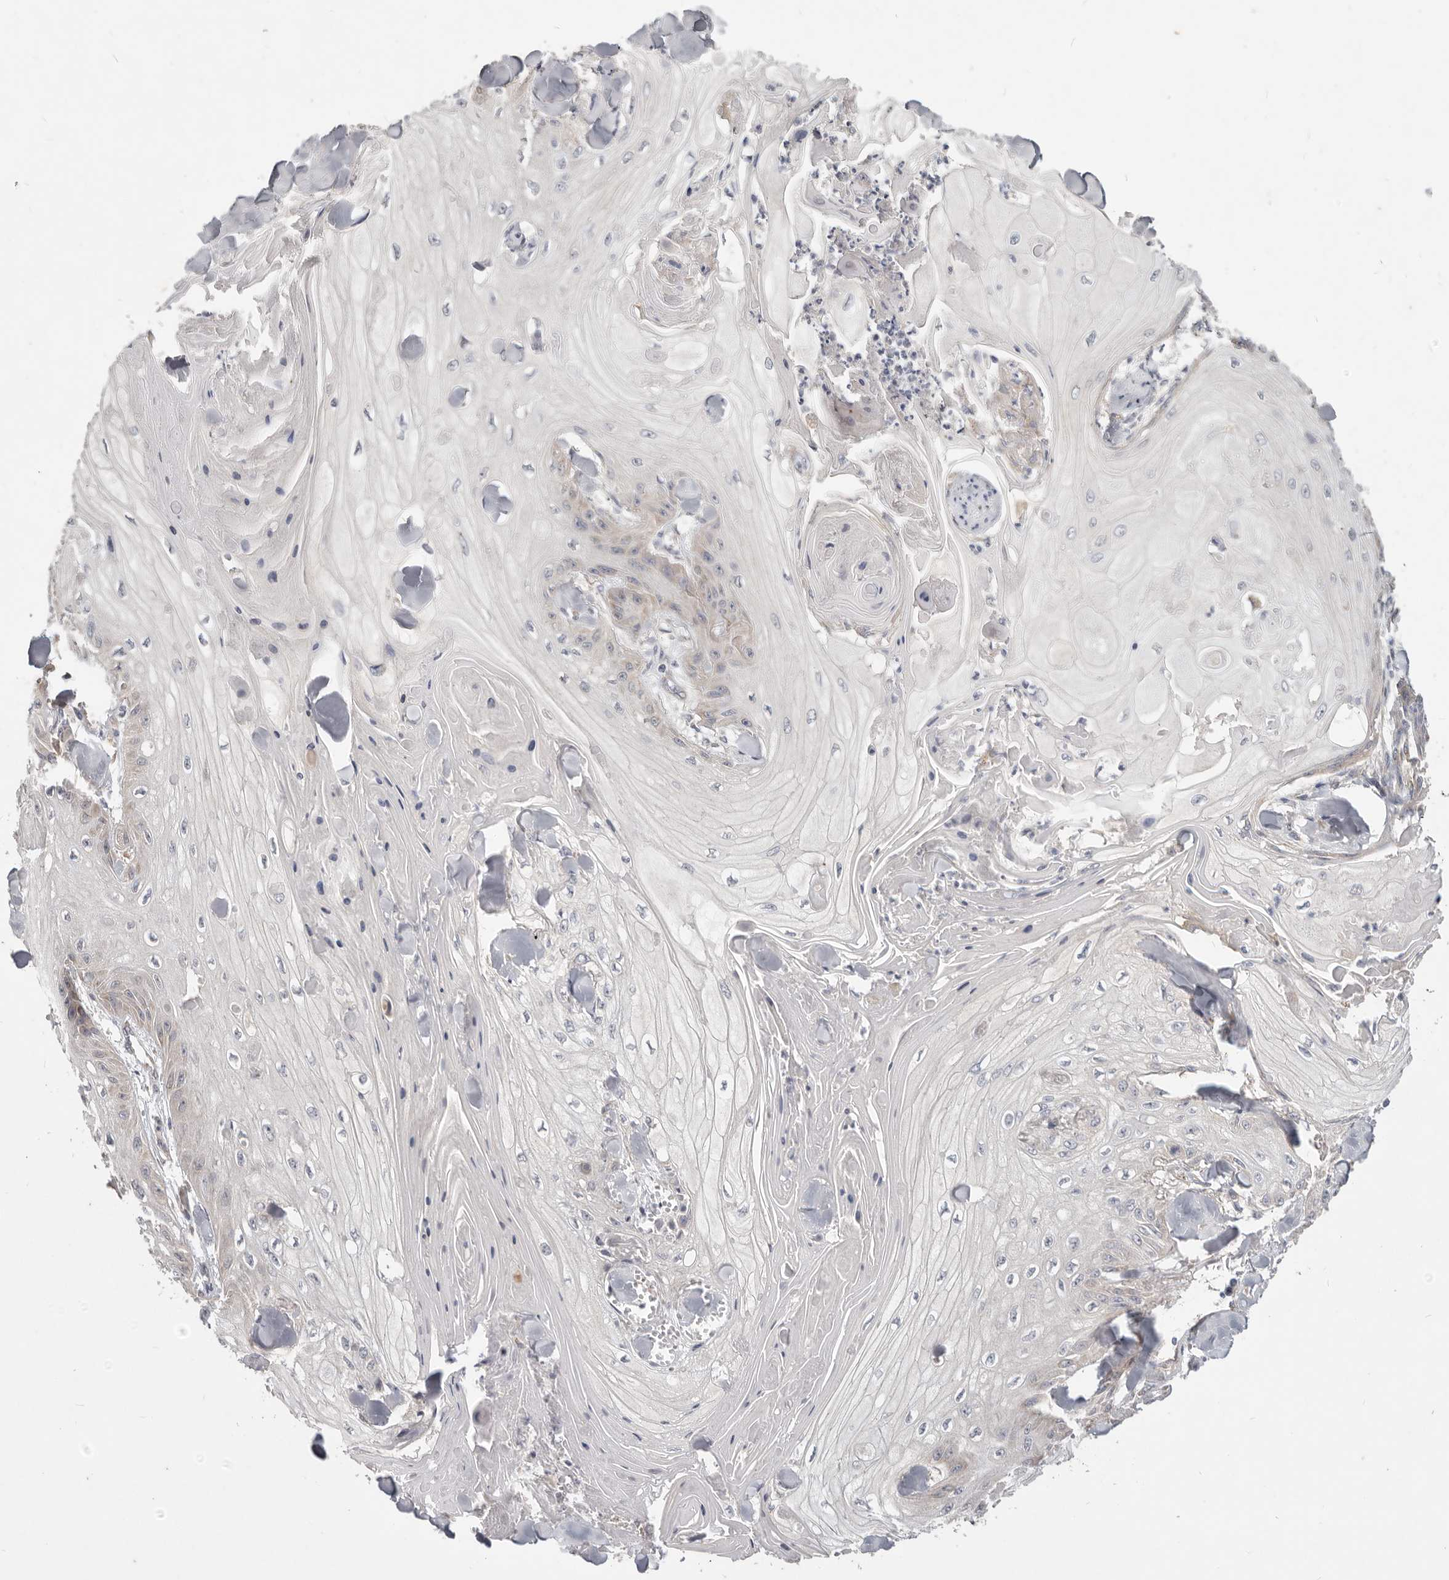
{"staining": {"intensity": "negative", "quantity": "none", "location": "none"}, "tissue": "skin cancer", "cell_type": "Tumor cells", "image_type": "cancer", "snomed": [{"axis": "morphology", "description": "Squamous cell carcinoma, NOS"}, {"axis": "topography", "description": "Skin"}], "caption": "This photomicrograph is of skin squamous cell carcinoma stained with immunohistochemistry (IHC) to label a protein in brown with the nuclei are counter-stained blue. There is no positivity in tumor cells. (DAB (3,3'-diaminobenzidine) IHC visualized using brightfield microscopy, high magnification).", "gene": "WDR77", "patient": {"sex": "male", "age": 74}}